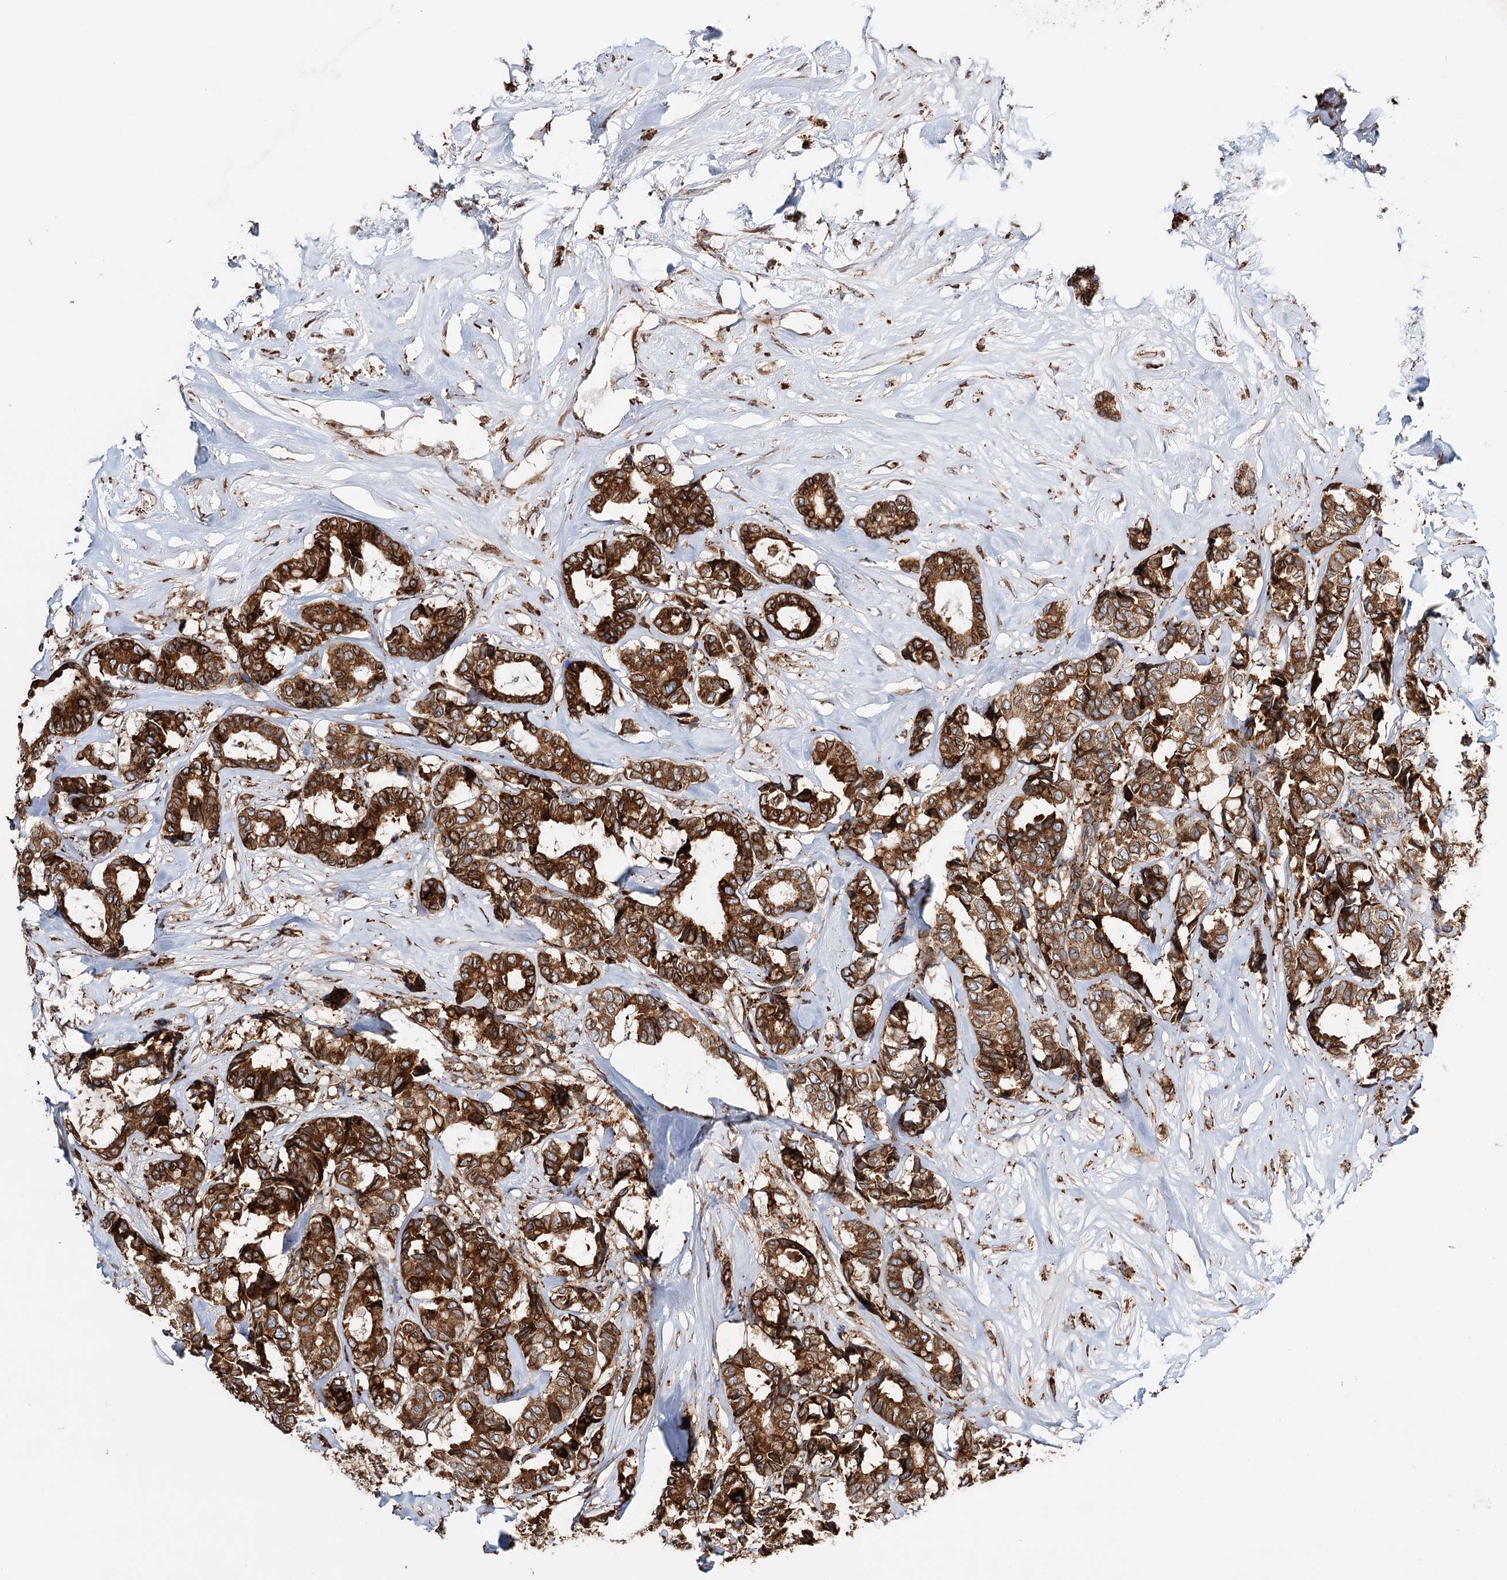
{"staining": {"intensity": "strong", "quantity": ">75%", "location": "cytoplasmic/membranous"}, "tissue": "breast cancer", "cell_type": "Tumor cells", "image_type": "cancer", "snomed": [{"axis": "morphology", "description": "Duct carcinoma"}, {"axis": "topography", "description": "Breast"}], "caption": "About >75% of tumor cells in breast cancer display strong cytoplasmic/membranous protein positivity as visualized by brown immunohistochemical staining.", "gene": "ERP29", "patient": {"sex": "female", "age": 87}}